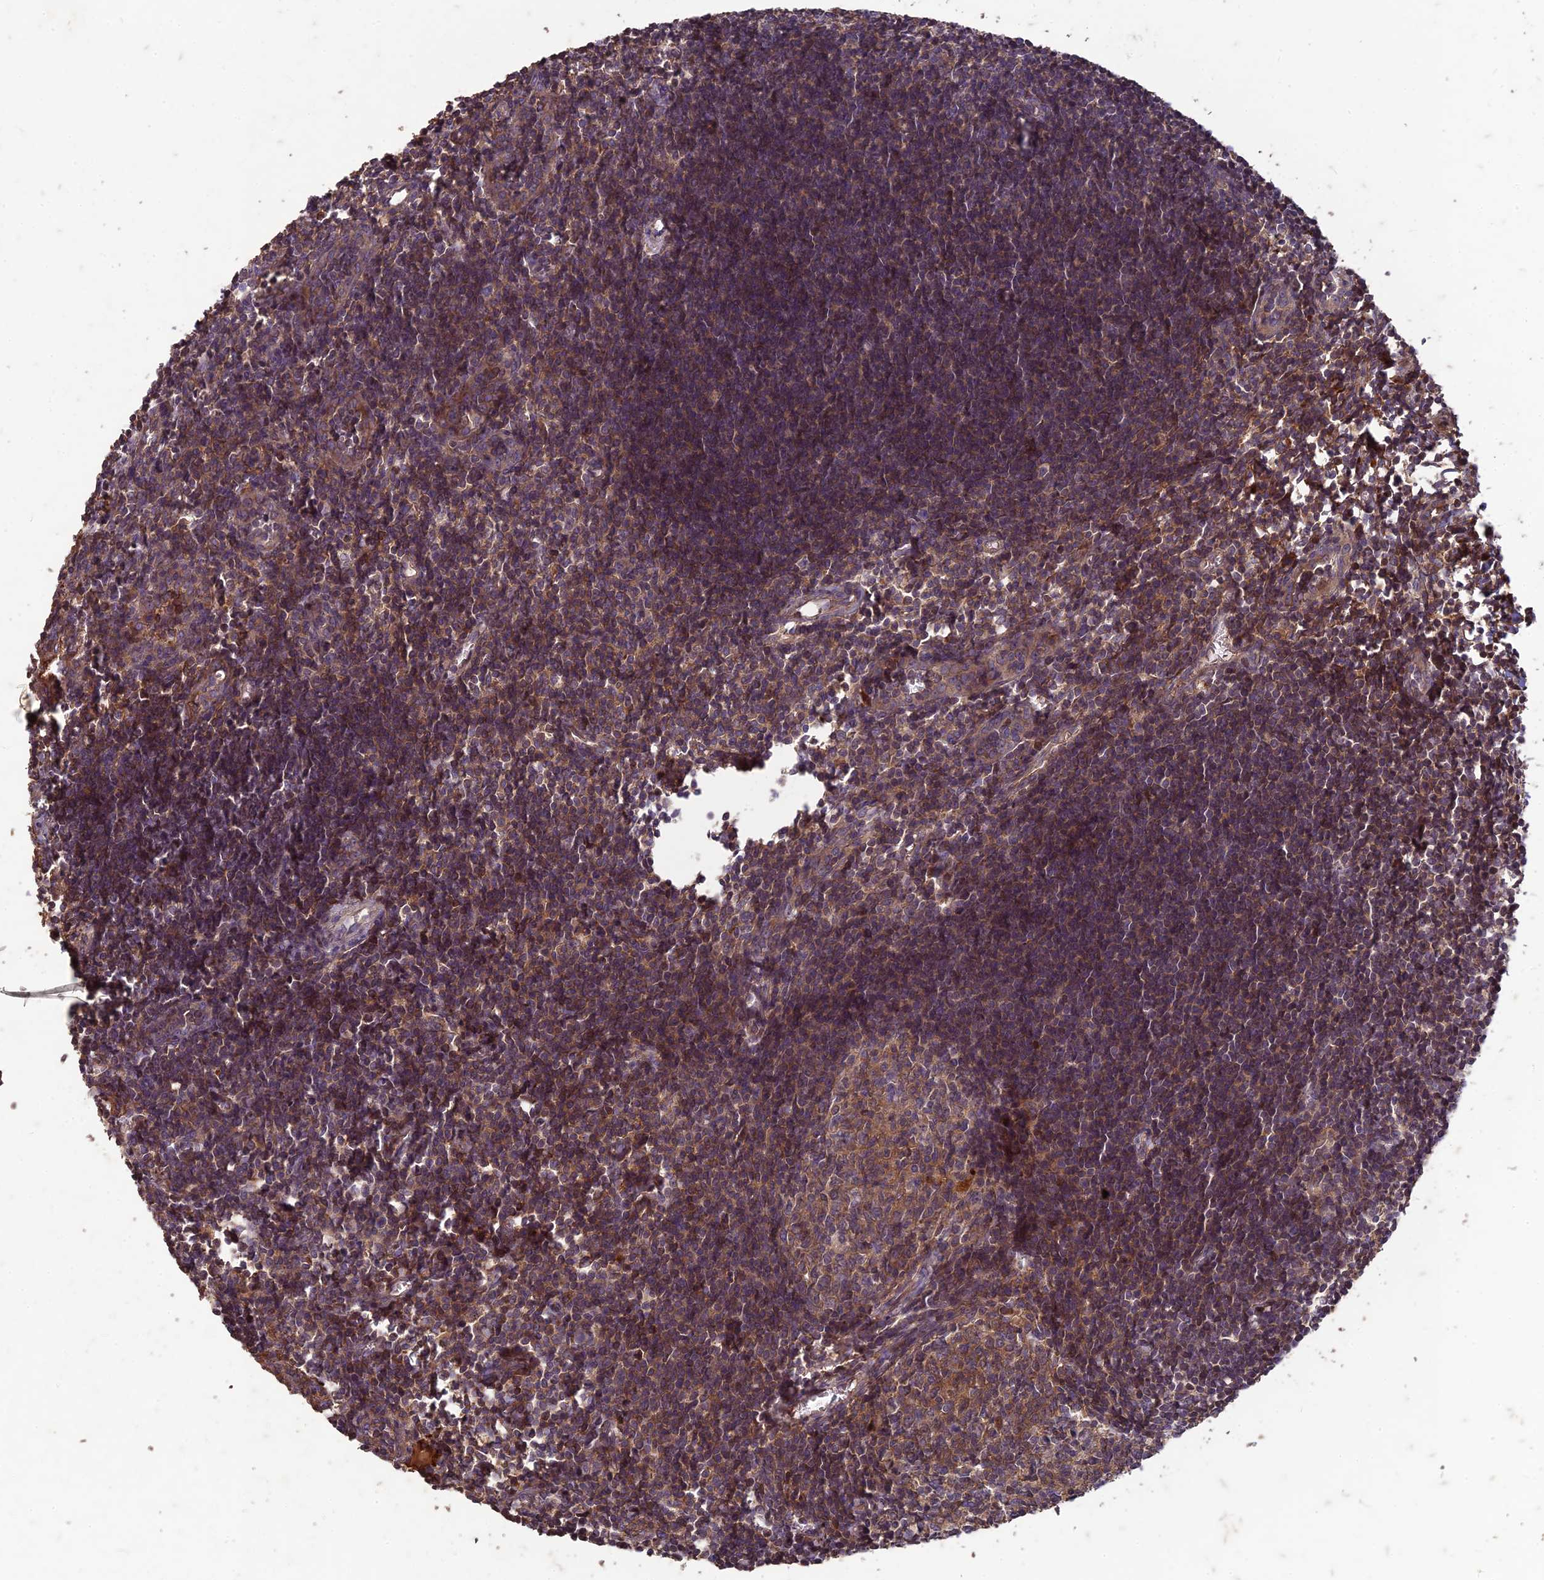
{"staining": {"intensity": "moderate", "quantity": "25%-75%", "location": "cytoplasmic/membranous"}, "tissue": "lymph node", "cell_type": "Germinal center cells", "image_type": "normal", "snomed": [{"axis": "morphology", "description": "Normal tissue, NOS"}, {"axis": "morphology", "description": "Malignant melanoma, Metastatic site"}, {"axis": "topography", "description": "Lymph node"}], "caption": "This is a micrograph of IHC staining of unremarkable lymph node, which shows moderate positivity in the cytoplasmic/membranous of germinal center cells.", "gene": "TCF25", "patient": {"sex": "male", "age": 41}}